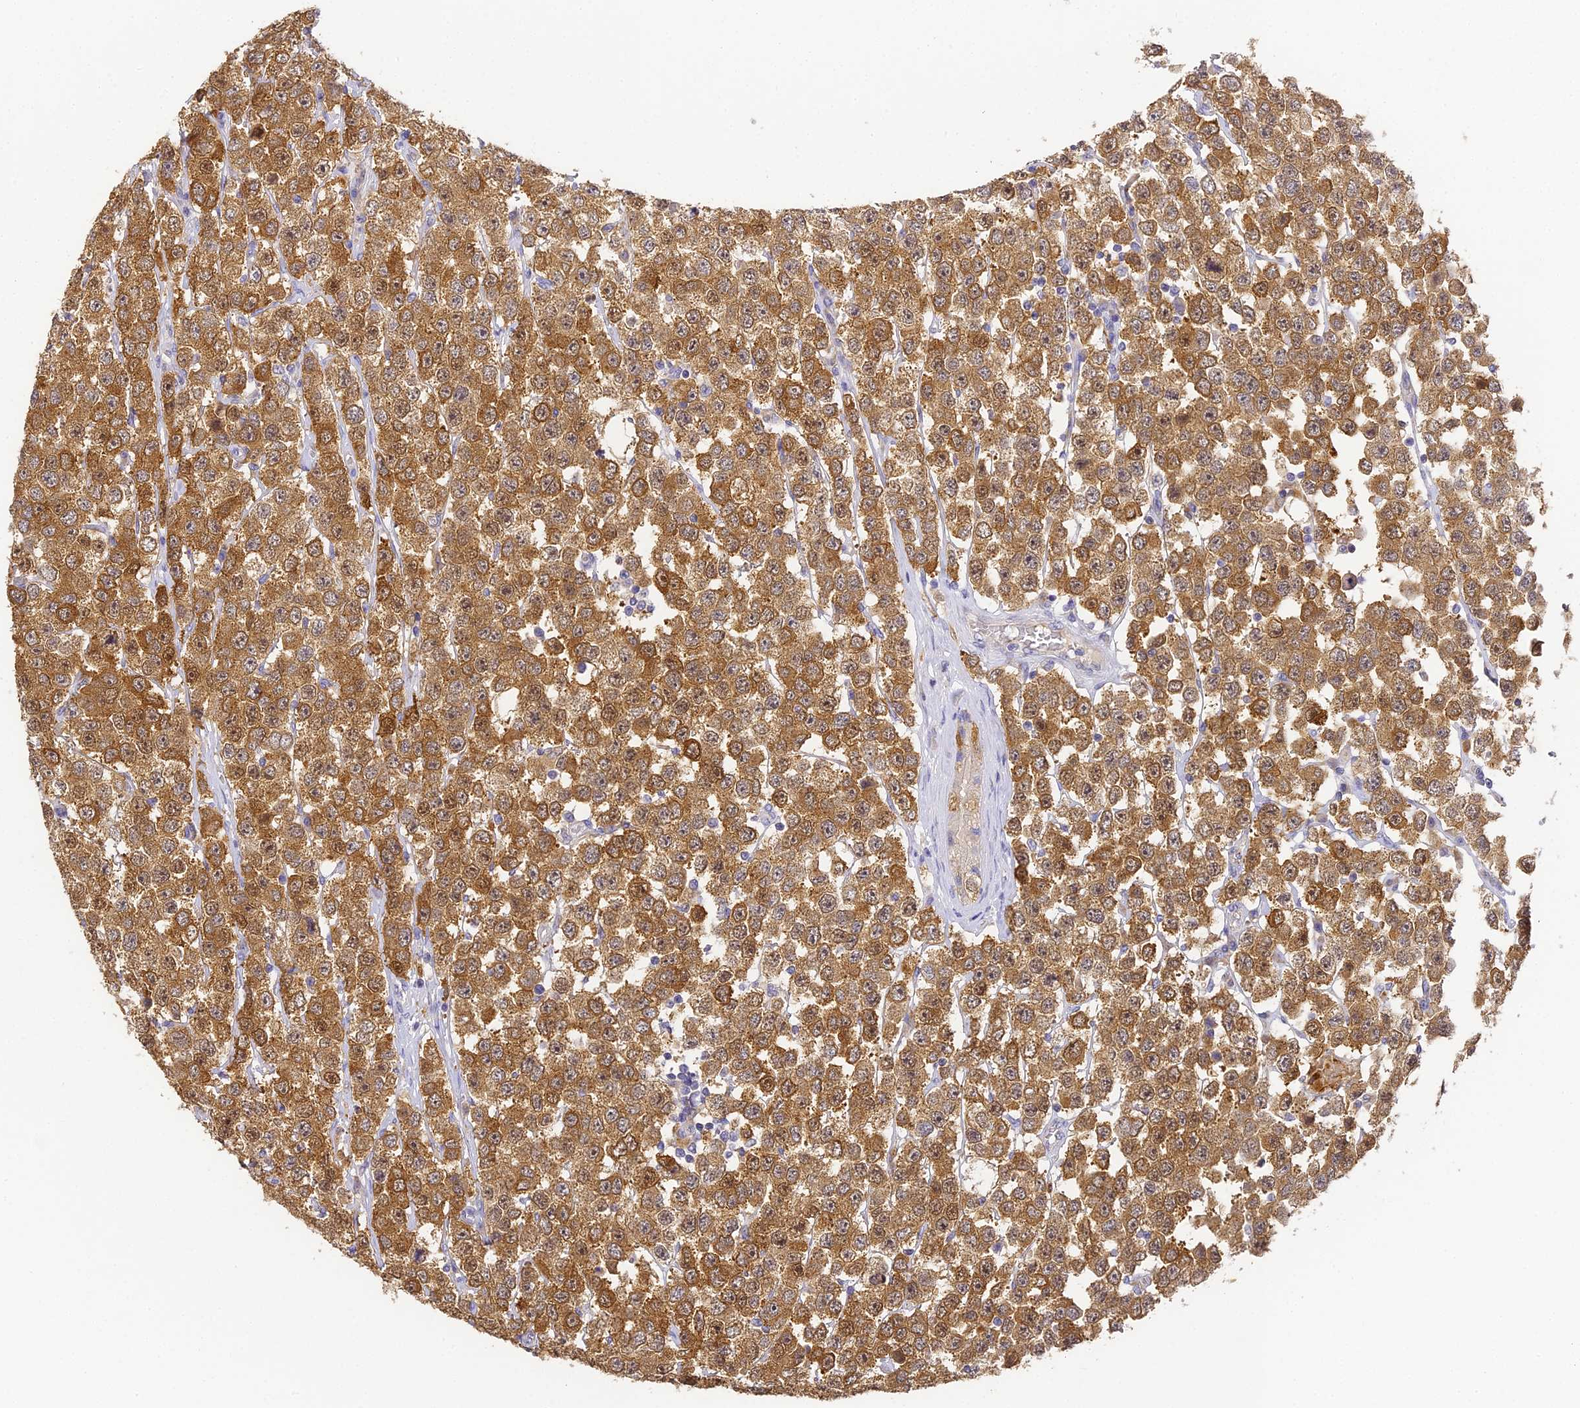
{"staining": {"intensity": "strong", "quantity": ">75%", "location": "cytoplasmic/membranous,nuclear"}, "tissue": "testis cancer", "cell_type": "Tumor cells", "image_type": "cancer", "snomed": [{"axis": "morphology", "description": "Seminoma, NOS"}, {"axis": "topography", "description": "Testis"}], "caption": "Strong cytoplasmic/membranous and nuclear staining is identified in about >75% of tumor cells in testis seminoma.", "gene": "YAE1", "patient": {"sex": "male", "age": 28}}